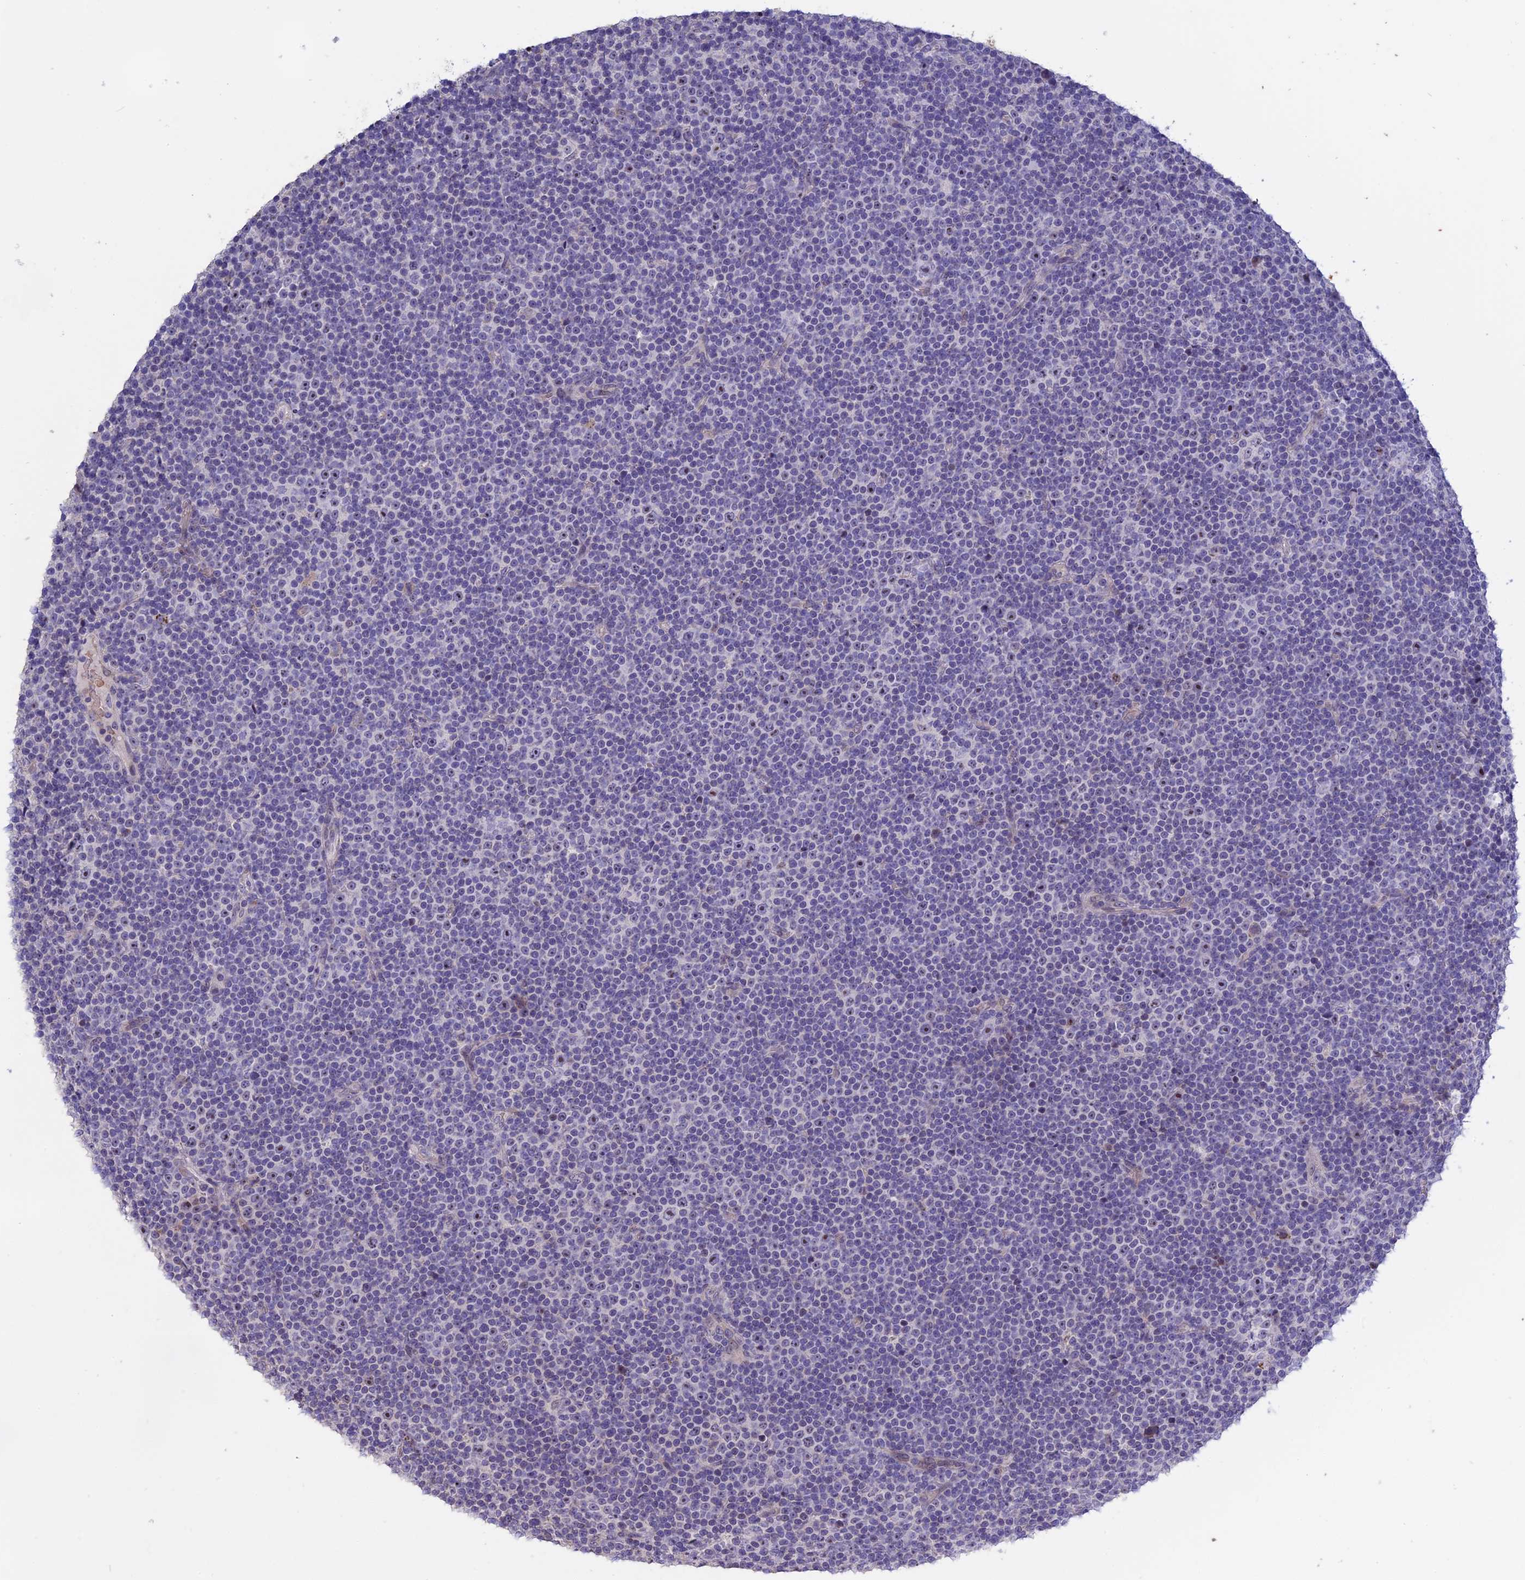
{"staining": {"intensity": "negative", "quantity": "none", "location": "none"}, "tissue": "lymphoma", "cell_type": "Tumor cells", "image_type": "cancer", "snomed": [{"axis": "morphology", "description": "Malignant lymphoma, non-Hodgkin's type, Low grade"}, {"axis": "topography", "description": "Lymph node"}], "caption": "A histopathology image of lymphoma stained for a protein reveals no brown staining in tumor cells.", "gene": "KNOP1", "patient": {"sex": "female", "age": 67}}